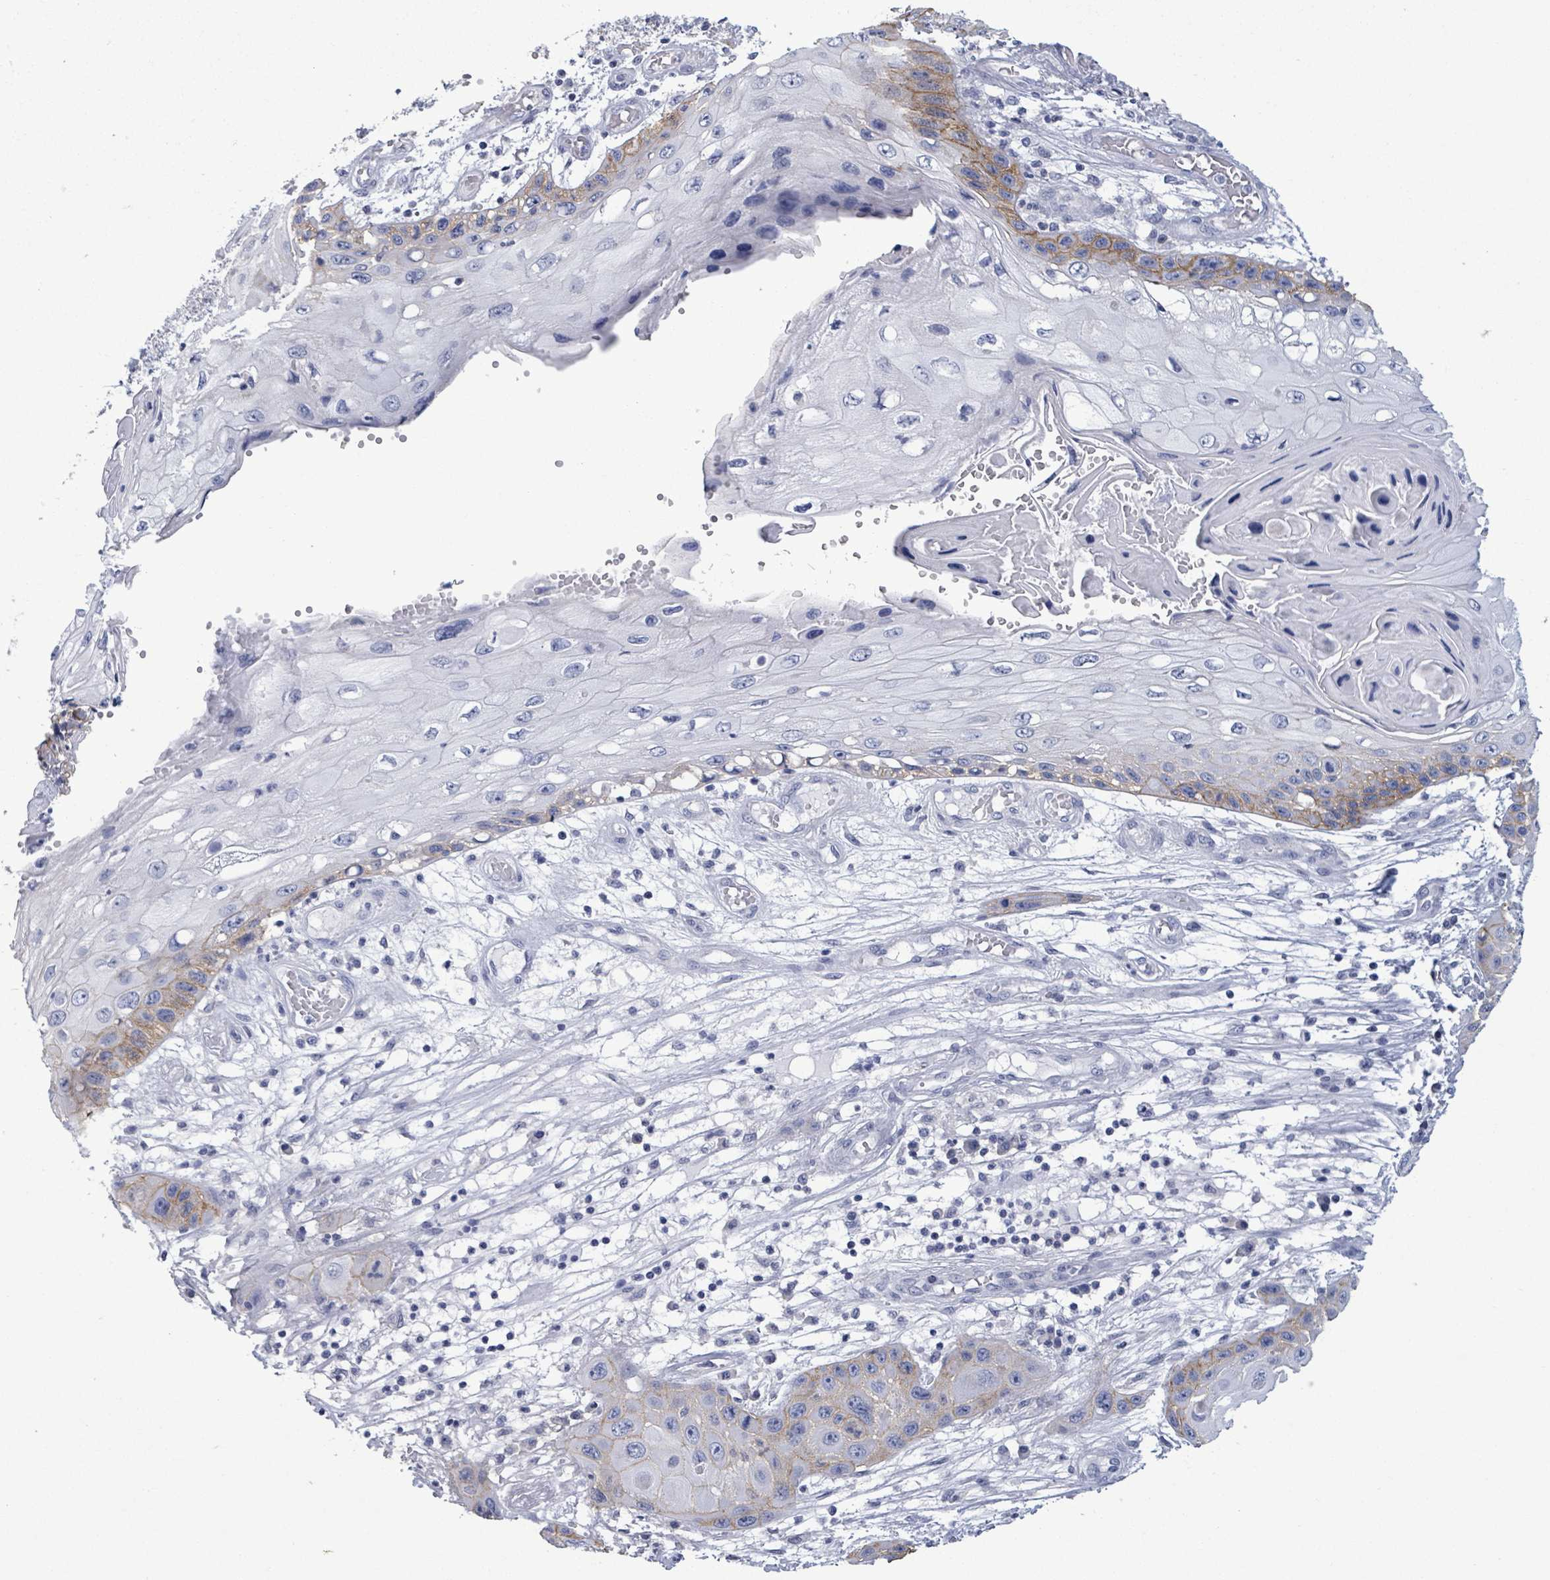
{"staining": {"intensity": "moderate", "quantity": "<25%", "location": "cytoplasmic/membranous"}, "tissue": "skin cancer", "cell_type": "Tumor cells", "image_type": "cancer", "snomed": [{"axis": "morphology", "description": "Squamous cell carcinoma, NOS"}, {"axis": "topography", "description": "Skin"}, {"axis": "topography", "description": "Vulva"}], "caption": "Tumor cells show moderate cytoplasmic/membranous staining in about <25% of cells in squamous cell carcinoma (skin).", "gene": "BSG", "patient": {"sex": "female", "age": 44}}